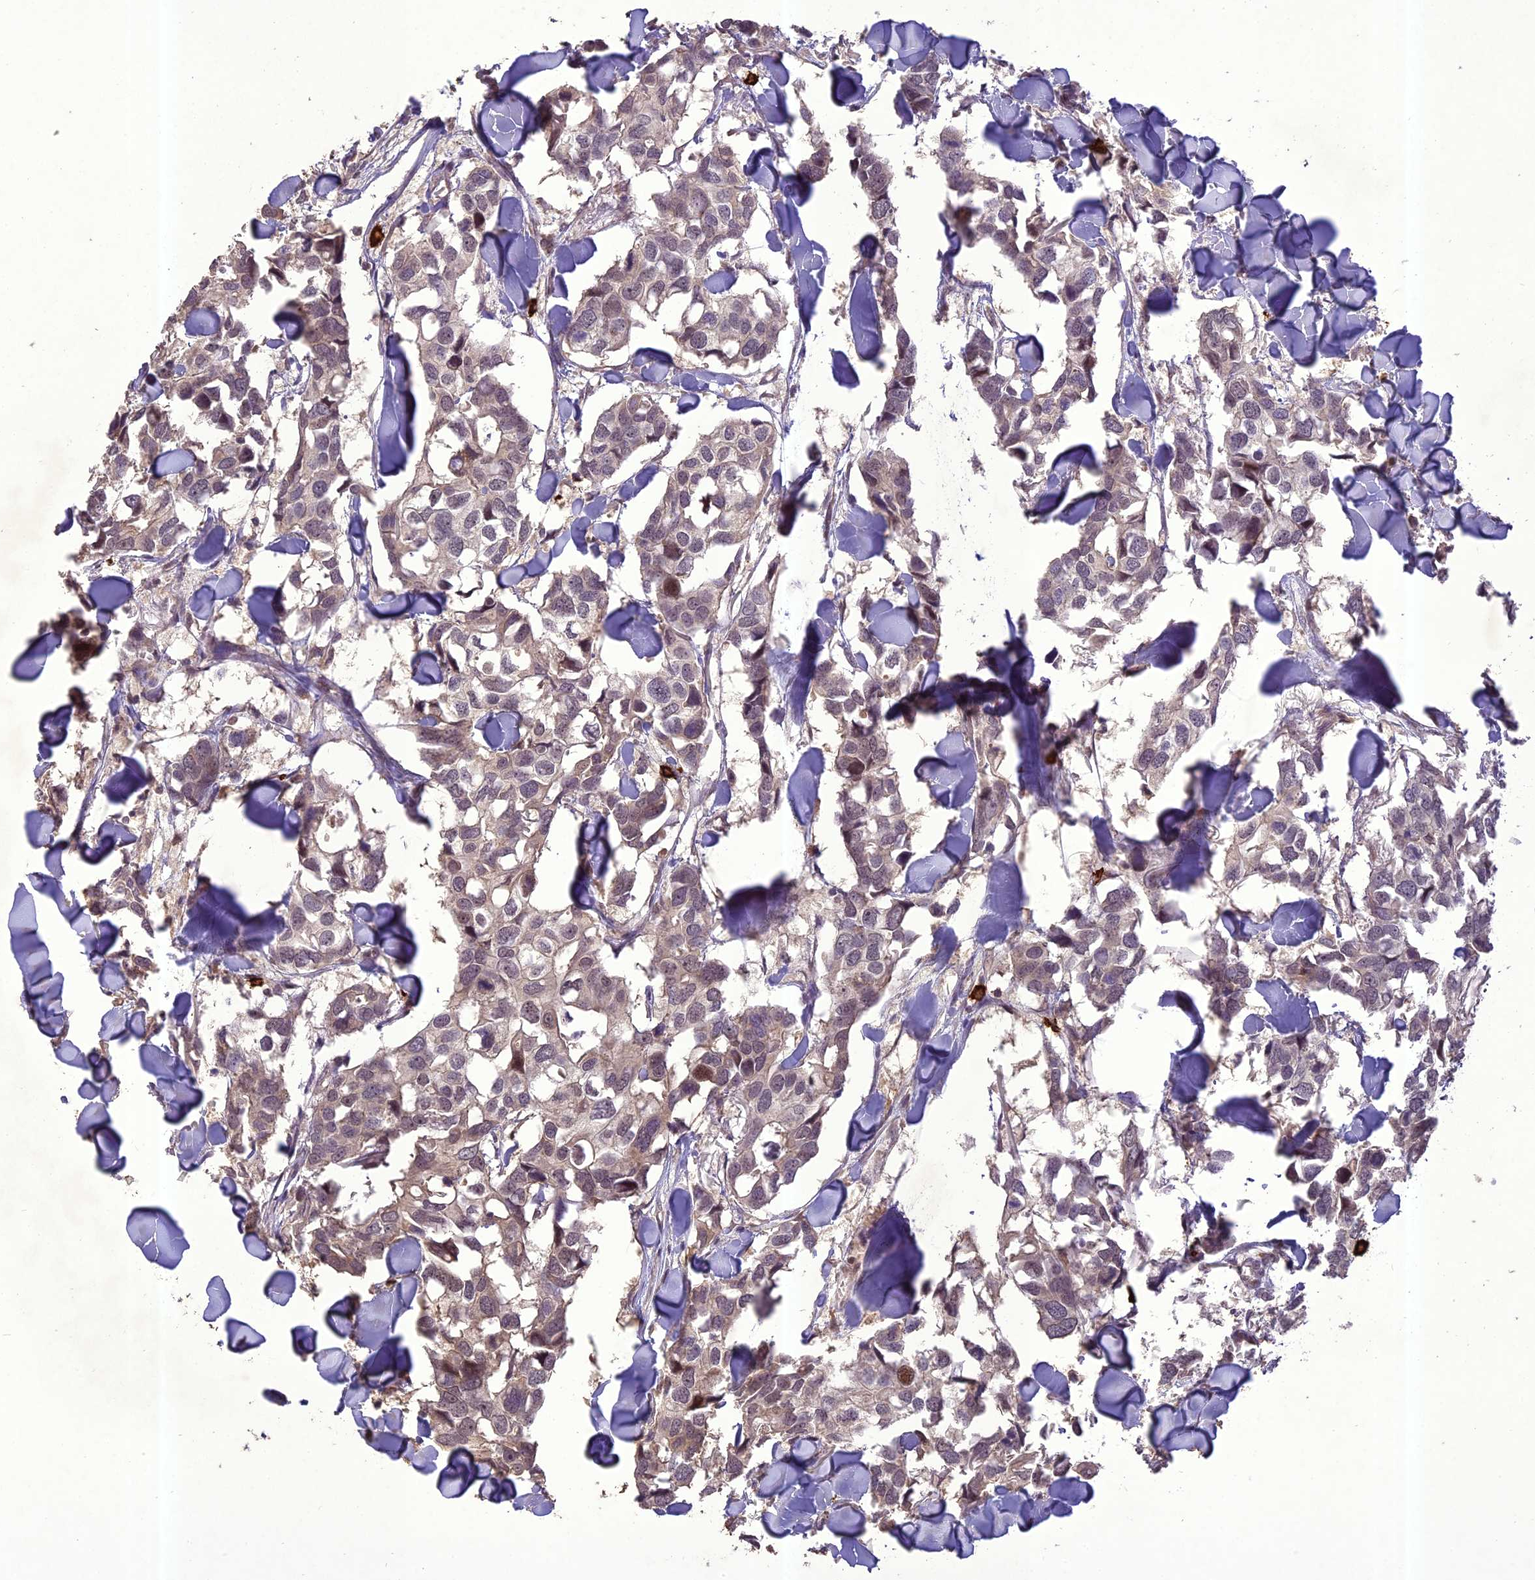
{"staining": {"intensity": "moderate", "quantity": "<25%", "location": "nuclear"}, "tissue": "breast cancer", "cell_type": "Tumor cells", "image_type": "cancer", "snomed": [{"axis": "morphology", "description": "Duct carcinoma"}, {"axis": "topography", "description": "Breast"}], "caption": "Protein expression analysis of human breast cancer (invasive ductal carcinoma) reveals moderate nuclear positivity in approximately <25% of tumor cells. The protein is shown in brown color, while the nuclei are stained blue.", "gene": "TIGD7", "patient": {"sex": "female", "age": 83}}